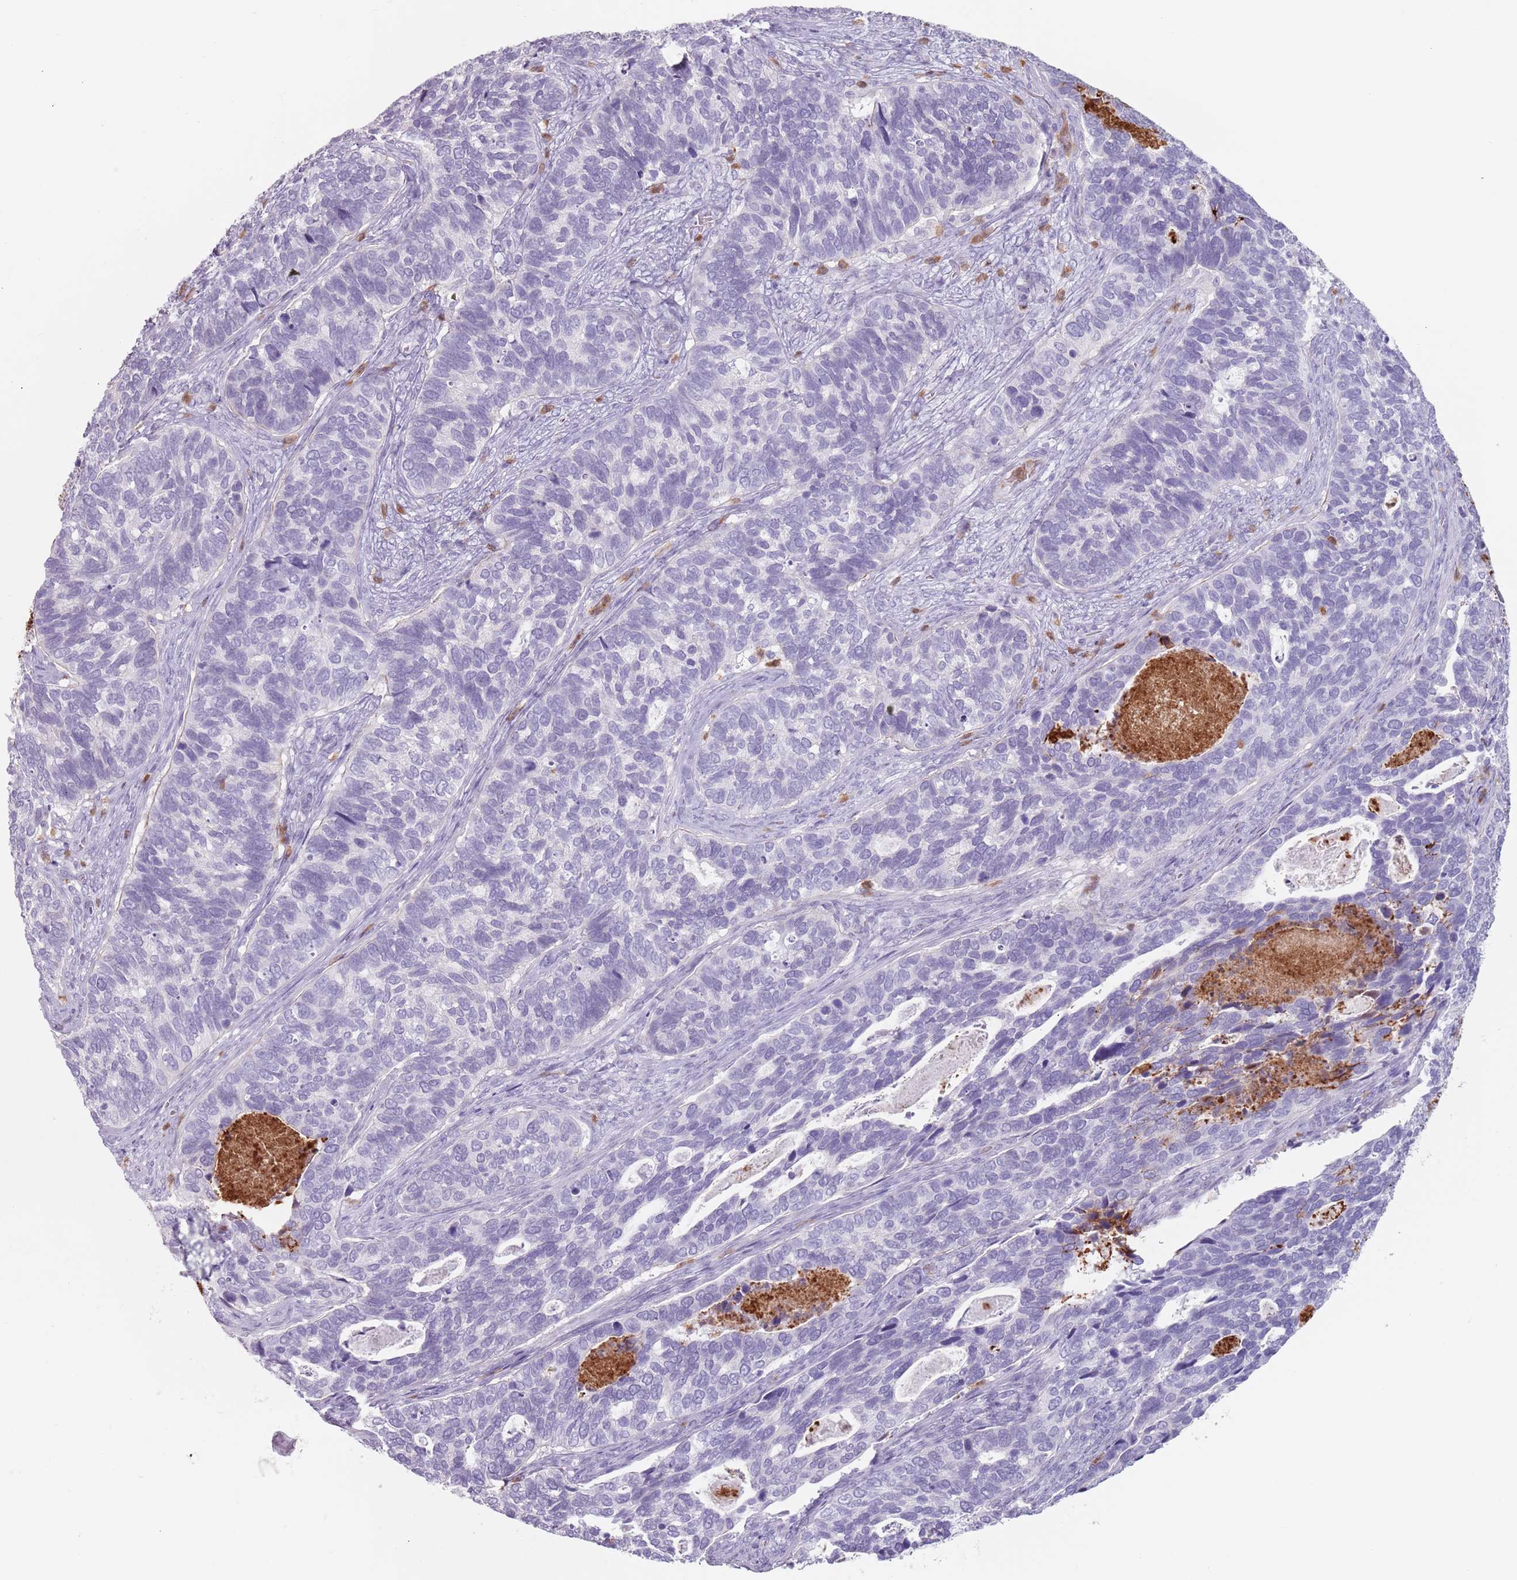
{"staining": {"intensity": "negative", "quantity": "none", "location": "none"}, "tissue": "cervical cancer", "cell_type": "Tumor cells", "image_type": "cancer", "snomed": [{"axis": "morphology", "description": "Squamous cell carcinoma, NOS"}, {"axis": "topography", "description": "Cervix"}], "caption": "Immunohistochemical staining of squamous cell carcinoma (cervical) demonstrates no significant positivity in tumor cells. (IHC, brightfield microscopy, high magnification).", "gene": "ZNF584", "patient": {"sex": "female", "age": 38}}